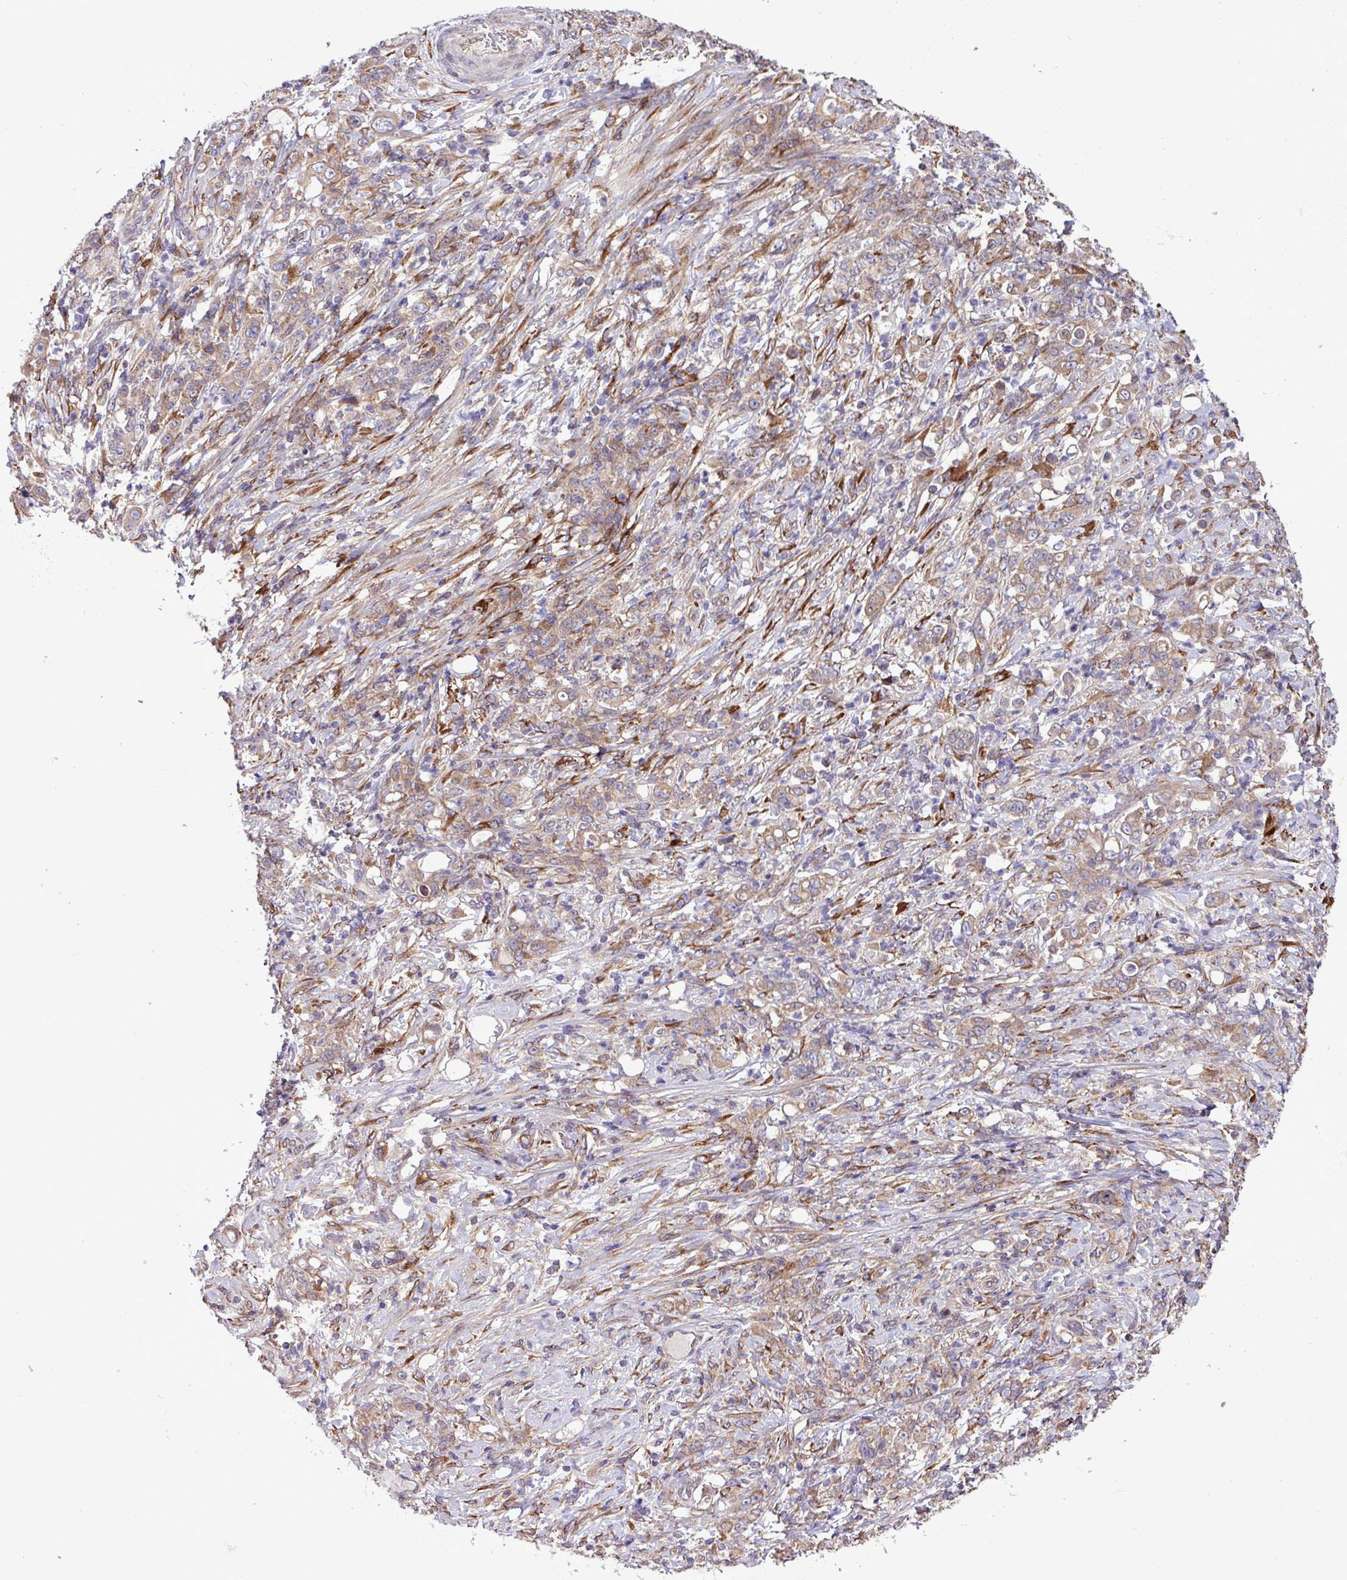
{"staining": {"intensity": "moderate", "quantity": ">75%", "location": "cytoplasmic/membranous"}, "tissue": "stomach cancer", "cell_type": "Tumor cells", "image_type": "cancer", "snomed": [{"axis": "morphology", "description": "Adenocarcinoma, NOS"}, {"axis": "topography", "description": "Stomach"}], "caption": "The photomicrograph displays immunohistochemical staining of adenocarcinoma (stomach). There is moderate cytoplasmic/membranous staining is seen in about >75% of tumor cells.", "gene": "MEGF6", "patient": {"sex": "female", "age": 79}}